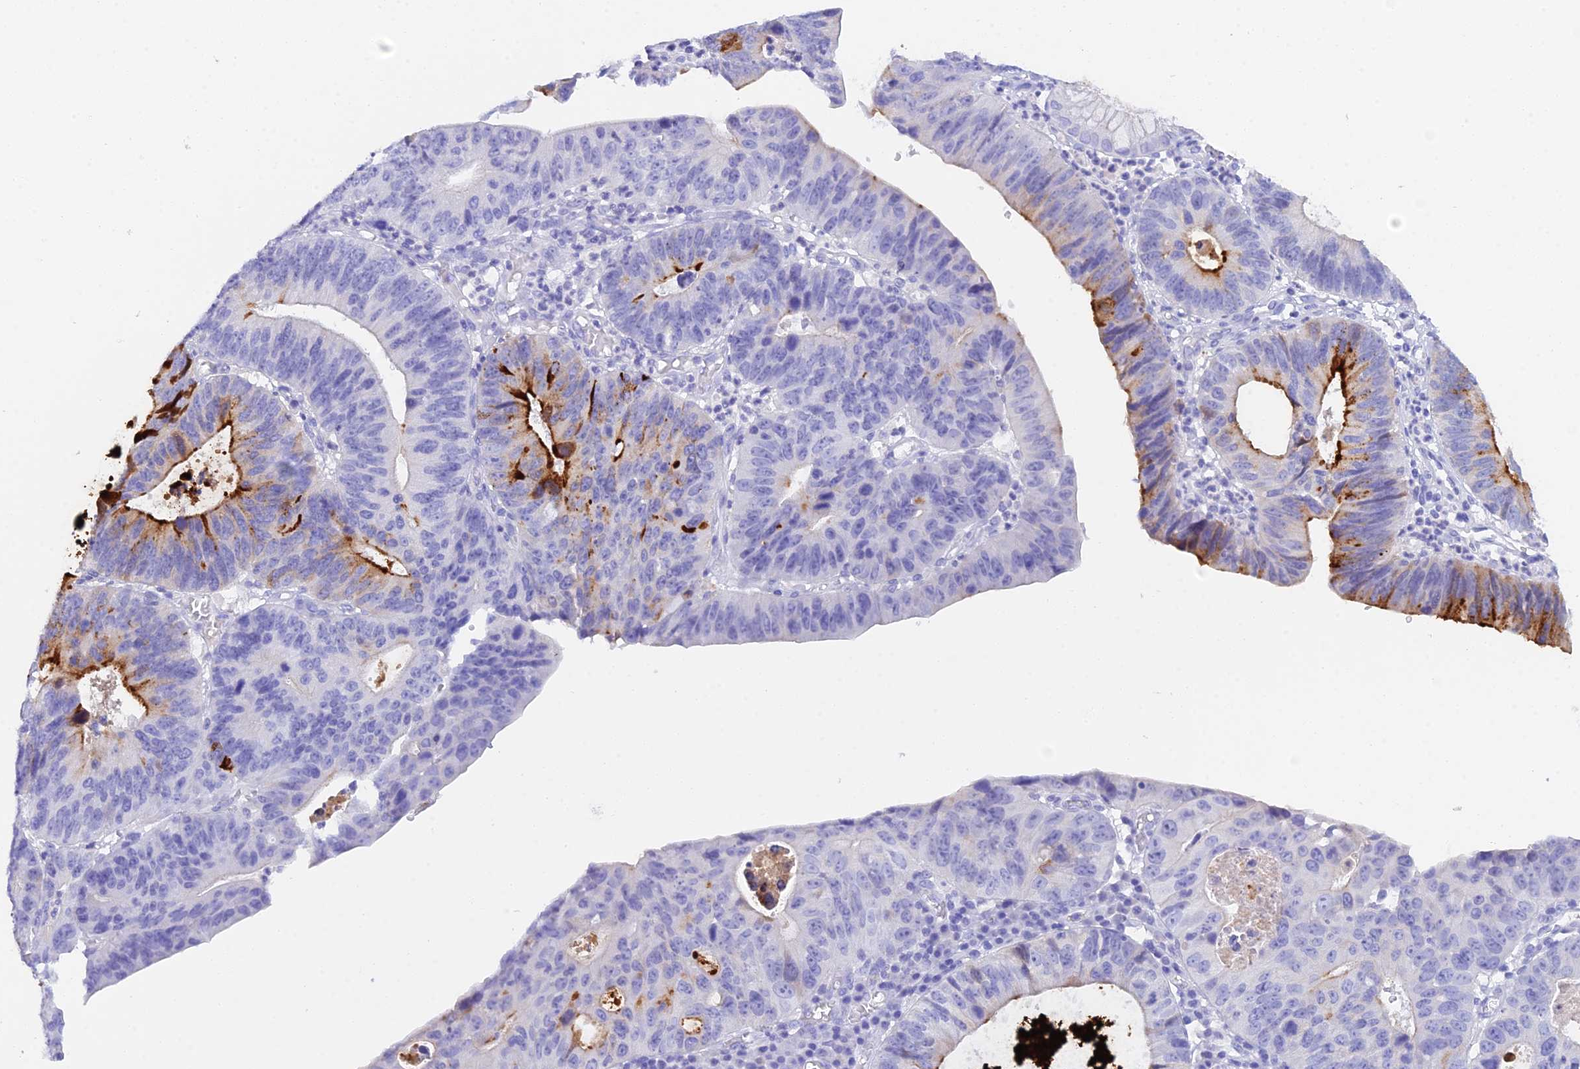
{"staining": {"intensity": "strong", "quantity": "25%-75%", "location": "cytoplasmic/membranous"}, "tissue": "stomach cancer", "cell_type": "Tumor cells", "image_type": "cancer", "snomed": [{"axis": "morphology", "description": "Adenocarcinoma, NOS"}, {"axis": "topography", "description": "Stomach"}], "caption": "This image shows immunohistochemistry (IHC) staining of stomach cancer (adenocarcinoma), with high strong cytoplasmic/membranous positivity in about 25%-75% of tumor cells.", "gene": "REG1A", "patient": {"sex": "male", "age": 59}}